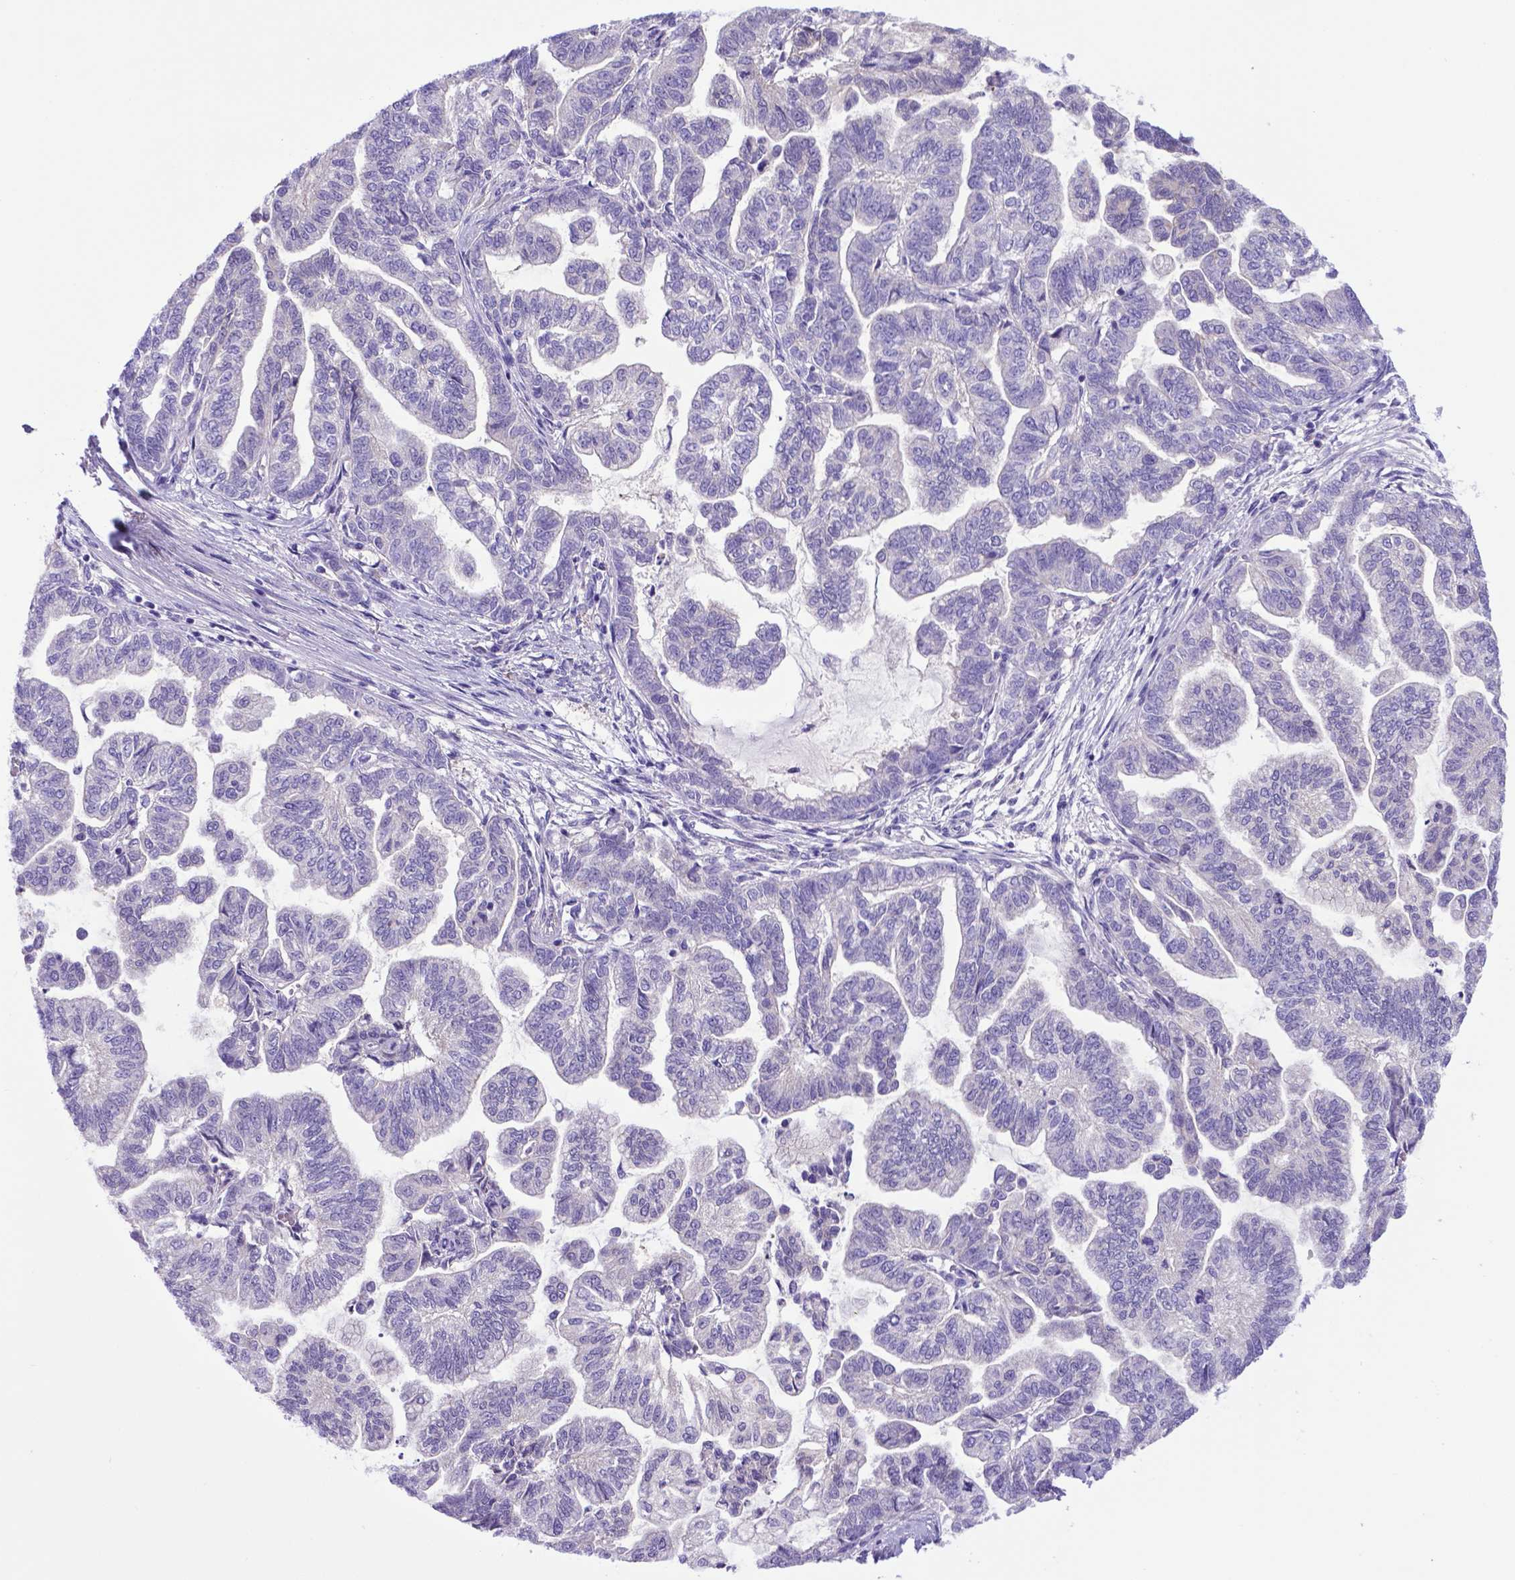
{"staining": {"intensity": "negative", "quantity": "none", "location": "none"}, "tissue": "stomach cancer", "cell_type": "Tumor cells", "image_type": "cancer", "snomed": [{"axis": "morphology", "description": "Adenocarcinoma, NOS"}, {"axis": "topography", "description": "Stomach"}], "caption": "Stomach adenocarcinoma was stained to show a protein in brown. There is no significant positivity in tumor cells. (DAB (3,3'-diaminobenzidine) immunohistochemistry visualized using brightfield microscopy, high magnification).", "gene": "ADRA2B", "patient": {"sex": "male", "age": 83}}